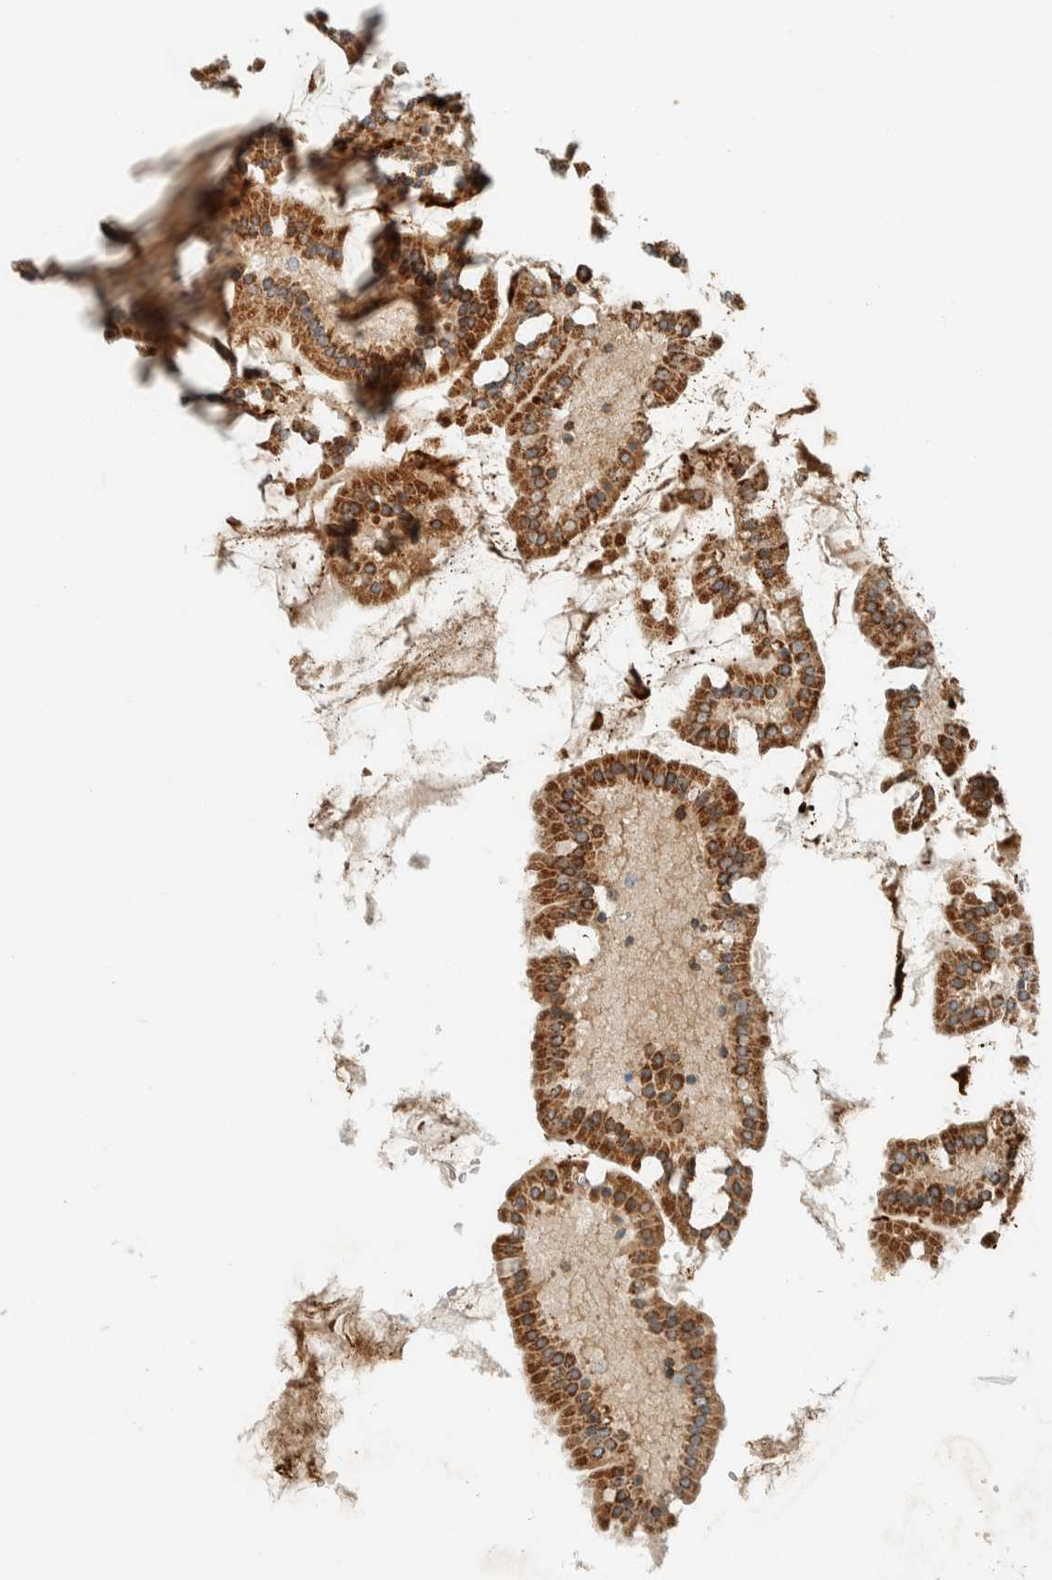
{"staining": {"intensity": "strong", "quantity": ">75%", "location": "cytoplasmic/membranous"}, "tissue": "small intestine", "cell_type": "Glandular cells", "image_type": "normal", "snomed": [{"axis": "morphology", "description": "Normal tissue, NOS"}, {"axis": "topography", "description": "Small intestine"}], "caption": "Small intestine stained with DAB immunohistochemistry shows high levels of strong cytoplasmic/membranous staining in about >75% of glandular cells.", "gene": "SPAG5", "patient": {"sex": "male", "age": 41}}